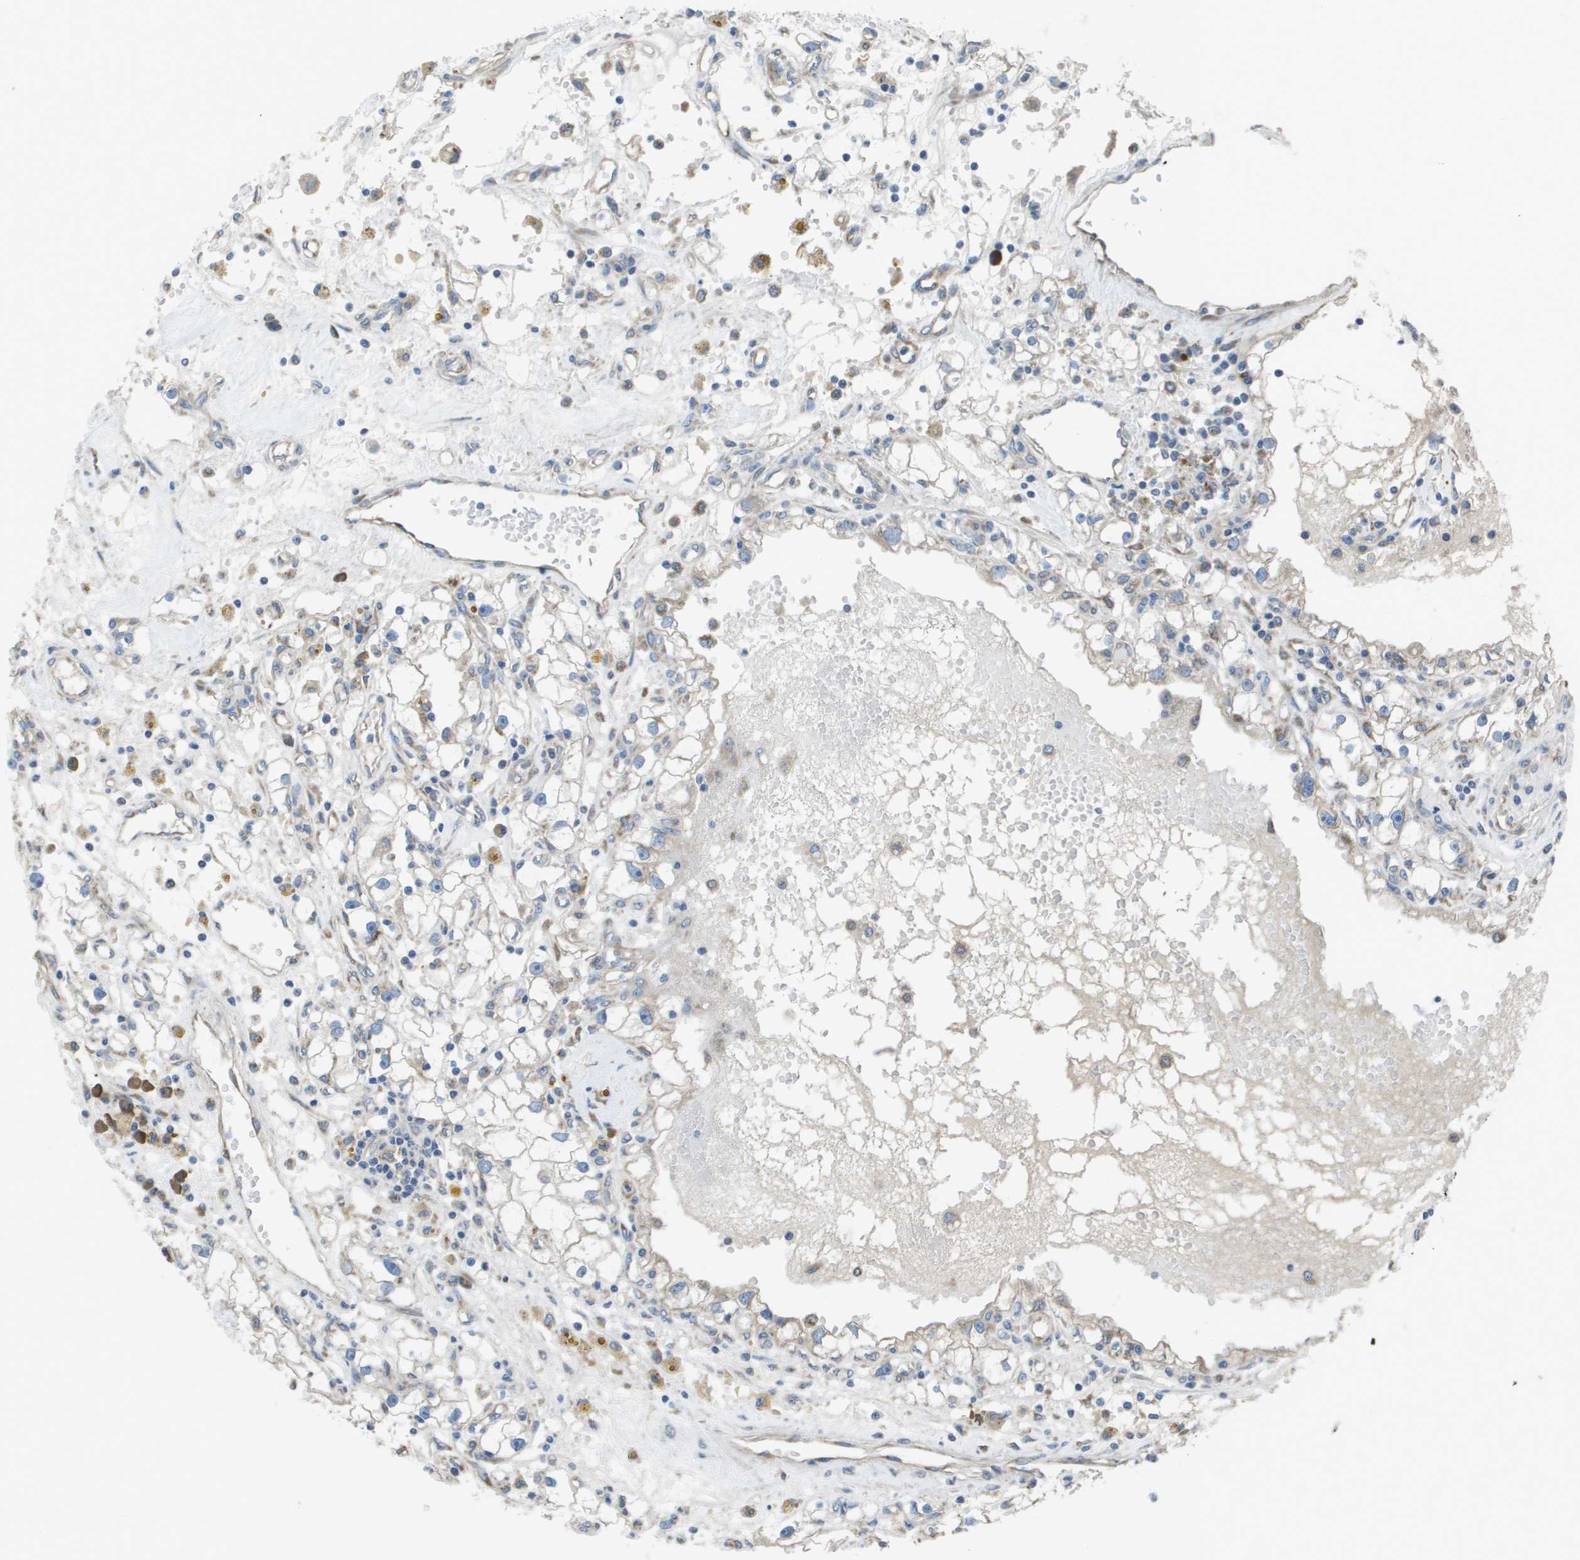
{"staining": {"intensity": "weak", "quantity": "25%-75%", "location": "cytoplasmic/membranous"}, "tissue": "renal cancer", "cell_type": "Tumor cells", "image_type": "cancer", "snomed": [{"axis": "morphology", "description": "Adenocarcinoma, NOS"}, {"axis": "topography", "description": "Kidney"}], "caption": "DAB (3,3'-diaminobenzidine) immunohistochemical staining of human adenocarcinoma (renal) shows weak cytoplasmic/membranous protein expression in approximately 25%-75% of tumor cells. Using DAB (brown) and hematoxylin (blue) stains, captured at high magnification using brightfield microscopy.", "gene": "CLCN2", "patient": {"sex": "male", "age": 56}}